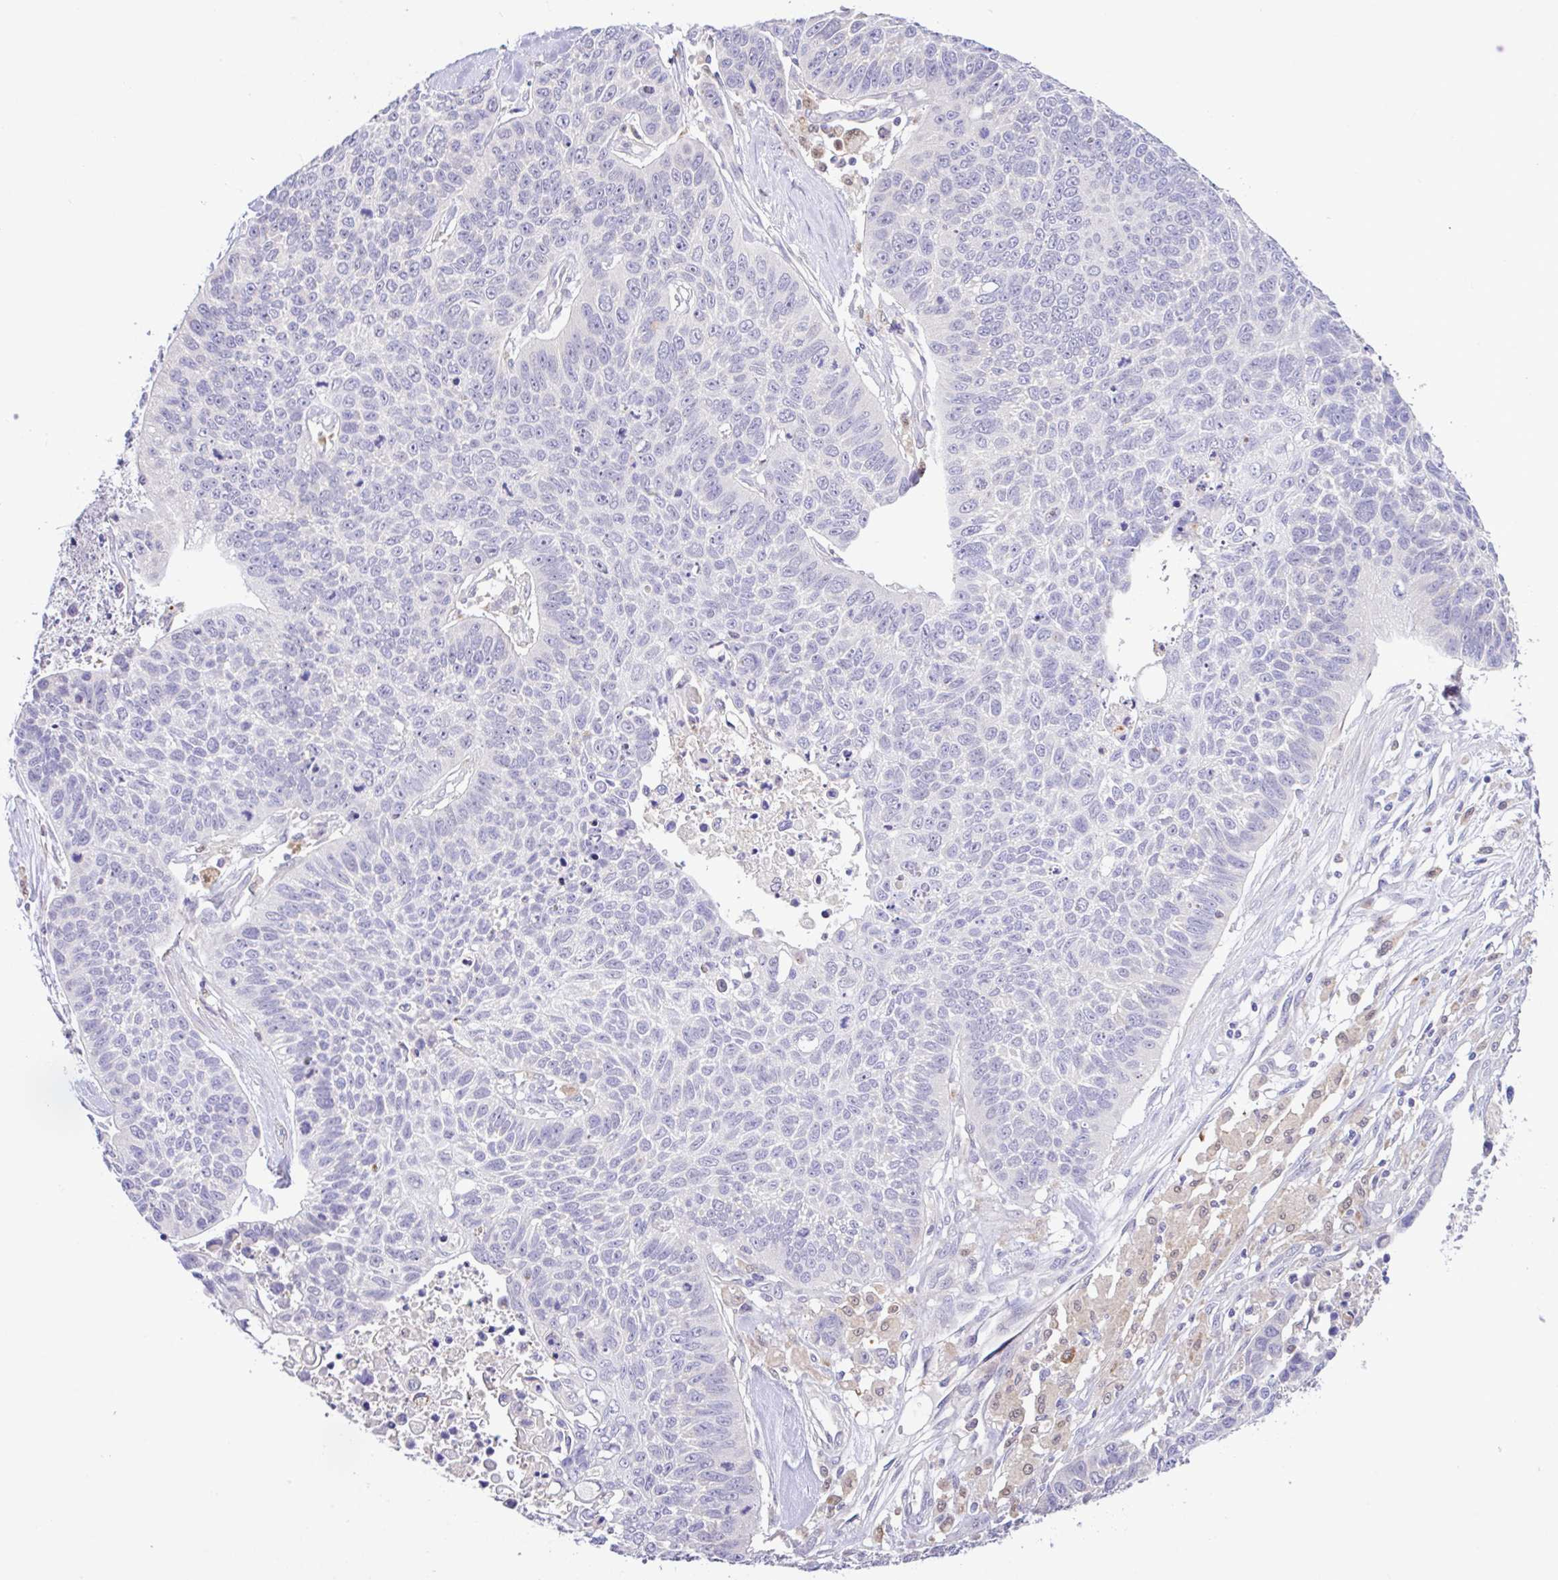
{"staining": {"intensity": "negative", "quantity": "none", "location": "none"}, "tissue": "lung cancer", "cell_type": "Tumor cells", "image_type": "cancer", "snomed": [{"axis": "morphology", "description": "Squamous cell carcinoma, NOS"}, {"axis": "topography", "description": "Lung"}], "caption": "Immunohistochemical staining of lung cancer shows no significant expression in tumor cells. (DAB immunohistochemistry with hematoxylin counter stain).", "gene": "ANO4", "patient": {"sex": "male", "age": 62}}